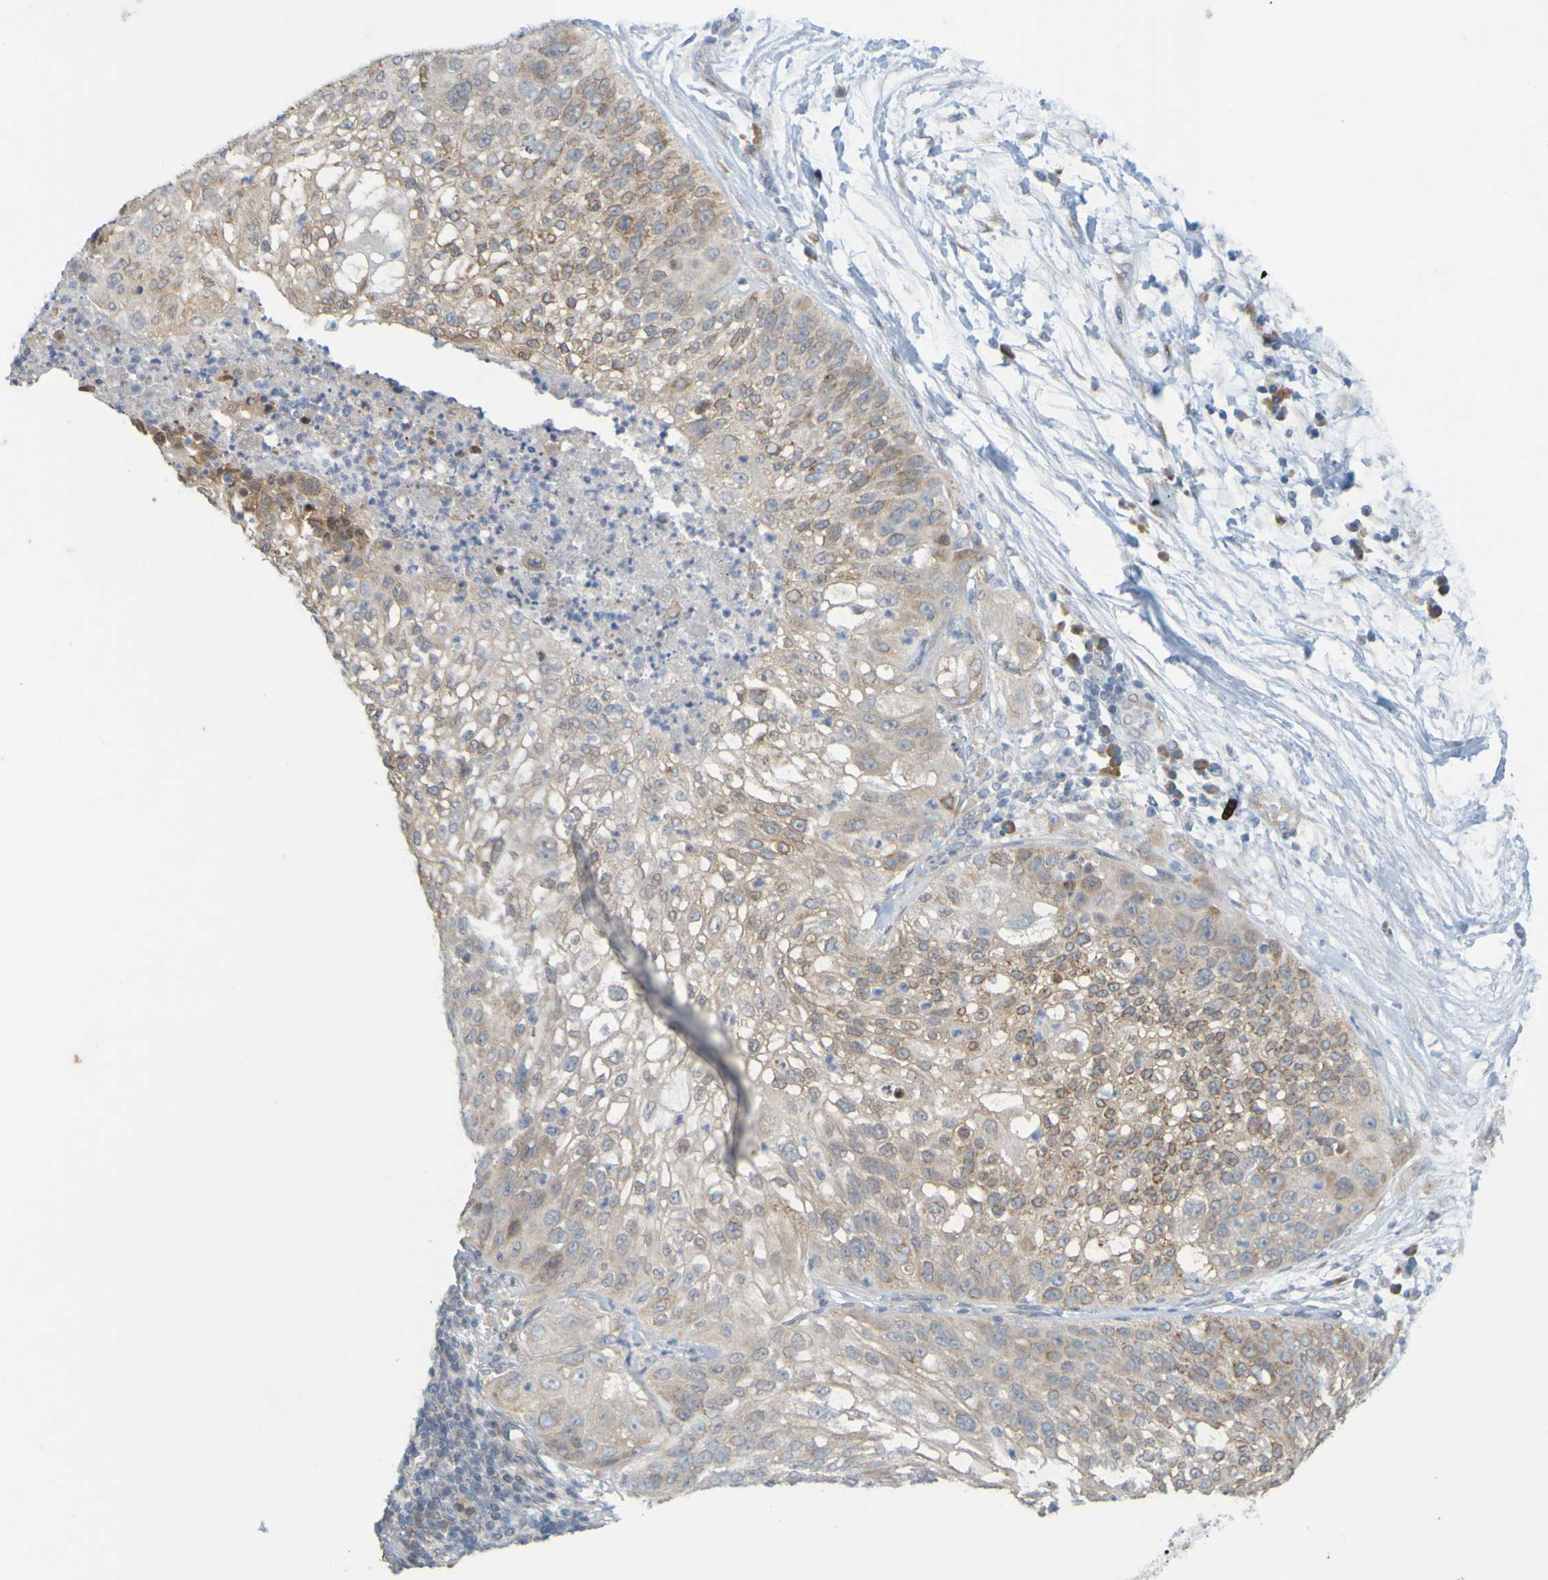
{"staining": {"intensity": "moderate", "quantity": "25%-75%", "location": "cytoplasmic/membranous,nuclear"}, "tissue": "lung cancer", "cell_type": "Tumor cells", "image_type": "cancer", "snomed": [{"axis": "morphology", "description": "Inflammation, NOS"}, {"axis": "morphology", "description": "Squamous cell carcinoma, NOS"}, {"axis": "topography", "description": "Lymph node"}, {"axis": "topography", "description": "Soft tissue"}, {"axis": "topography", "description": "Lung"}], "caption": "A high-resolution micrograph shows immunohistochemistry (IHC) staining of lung cancer (squamous cell carcinoma), which displays moderate cytoplasmic/membranous and nuclear staining in about 25%-75% of tumor cells.", "gene": "MOGS", "patient": {"sex": "male", "age": 66}}